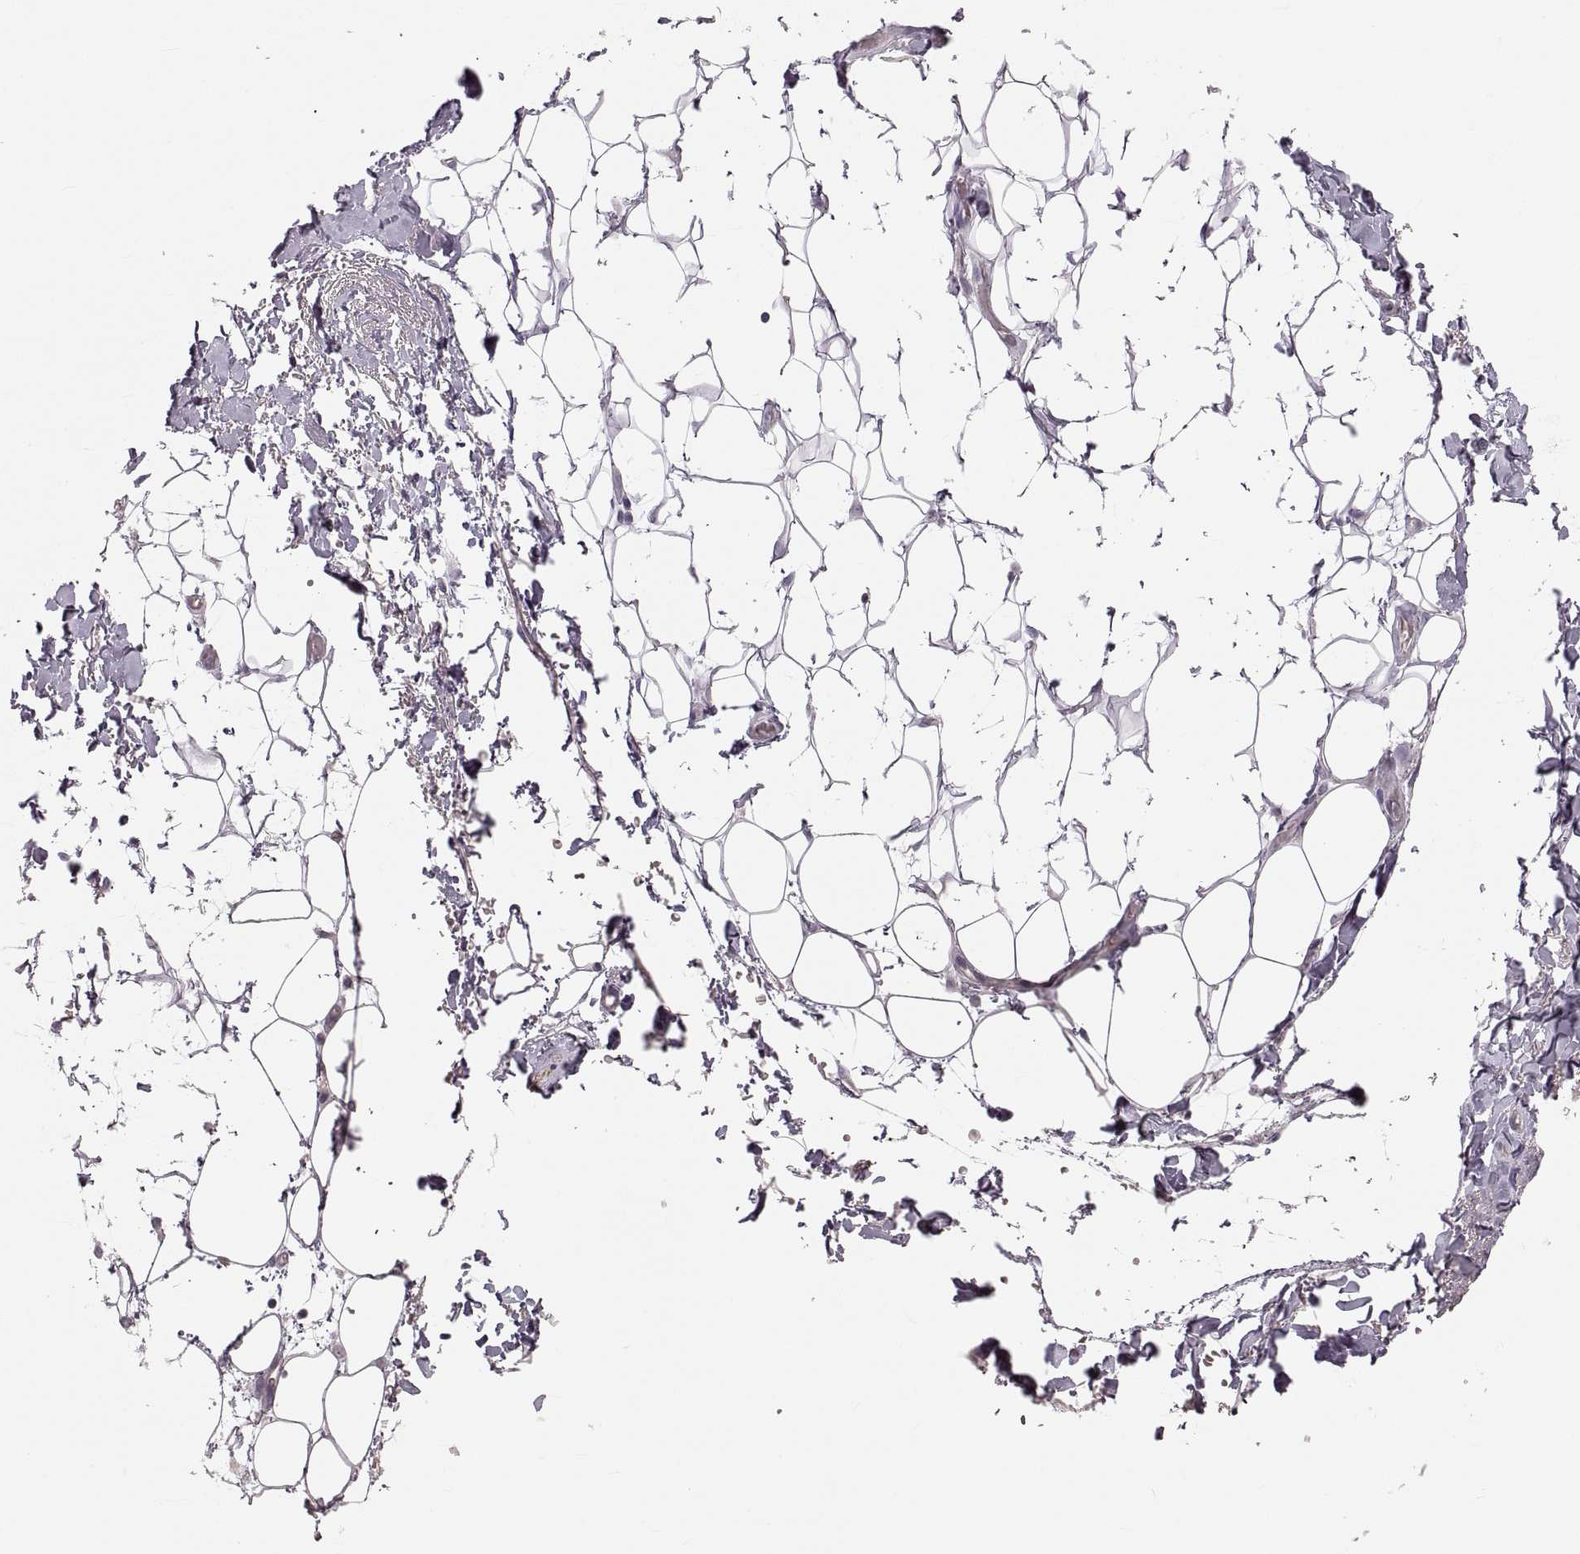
{"staining": {"intensity": "negative", "quantity": "none", "location": "none"}, "tissue": "adipose tissue", "cell_type": "Adipocytes", "image_type": "normal", "snomed": [{"axis": "morphology", "description": "Normal tissue, NOS"}, {"axis": "topography", "description": "Anal"}, {"axis": "topography", "description": "Peripheral nerve tissue"}], "caption": "Immunohistochemistry of benign human adipose tissue demonstrates no expression in adipocytes.", "gene": "RUNDC3A", "patient": {"sex": "male", "age": 53}}